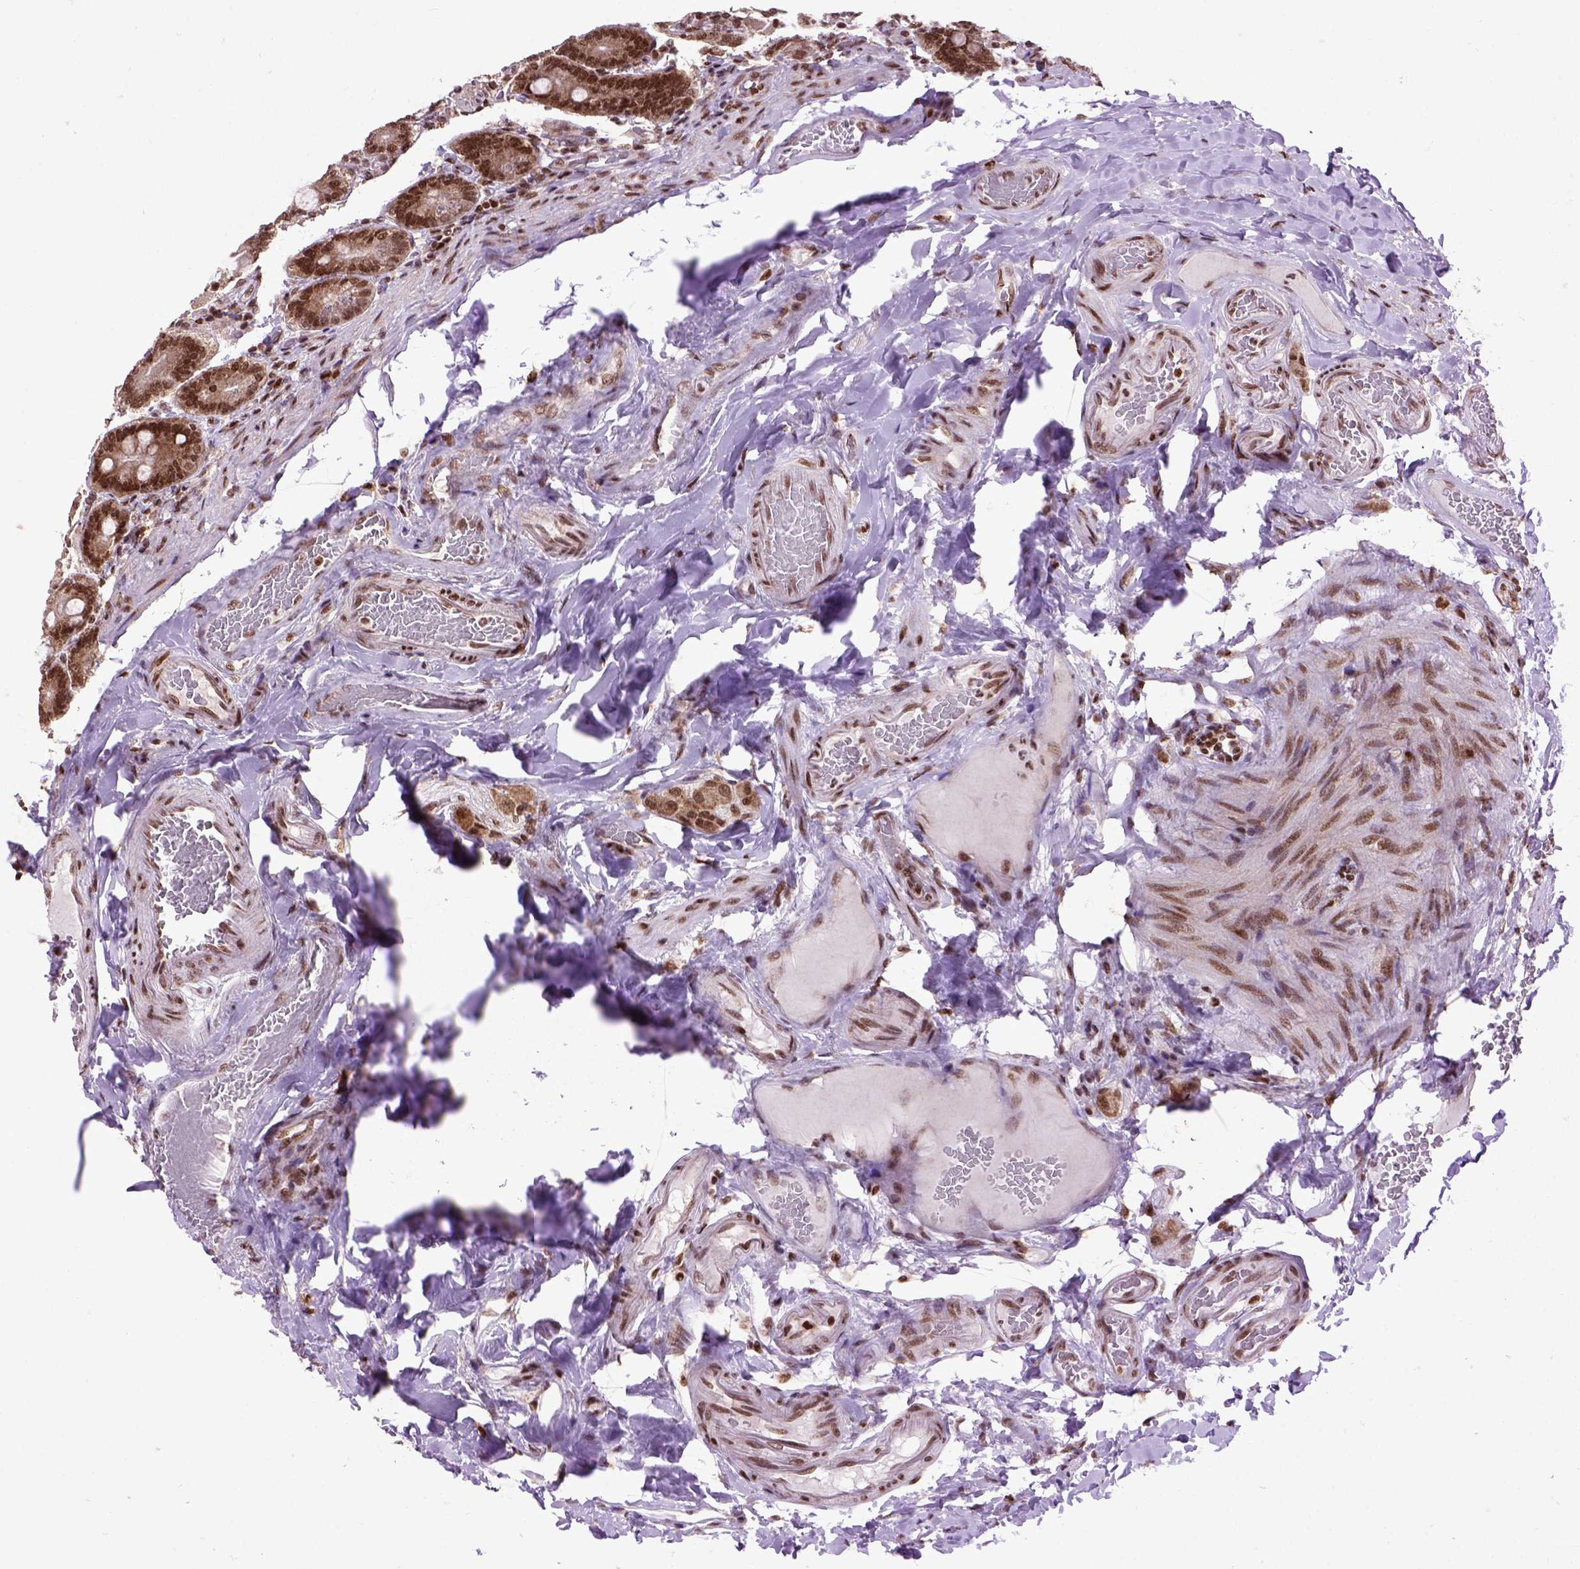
{"staining": {"intensity": "strong", "quantity": ">75%", "location": "nuclear"}, "tissue": "duodenum", "cell_type": "Glandular cells", "image_type": "normal", "snomed": [{"axis": "morphology", "description": "Normal tissue, NOS"}, {"axis": "topography", "description": "Duodenum"}], "caption": "Immunohistochemical staining of normal human duodenum demonstrates high levels of strong nuclear staining in about >75% of glandular cells.", "gene": "CELF1", "patient": {"sex": "female", "age": 62}}